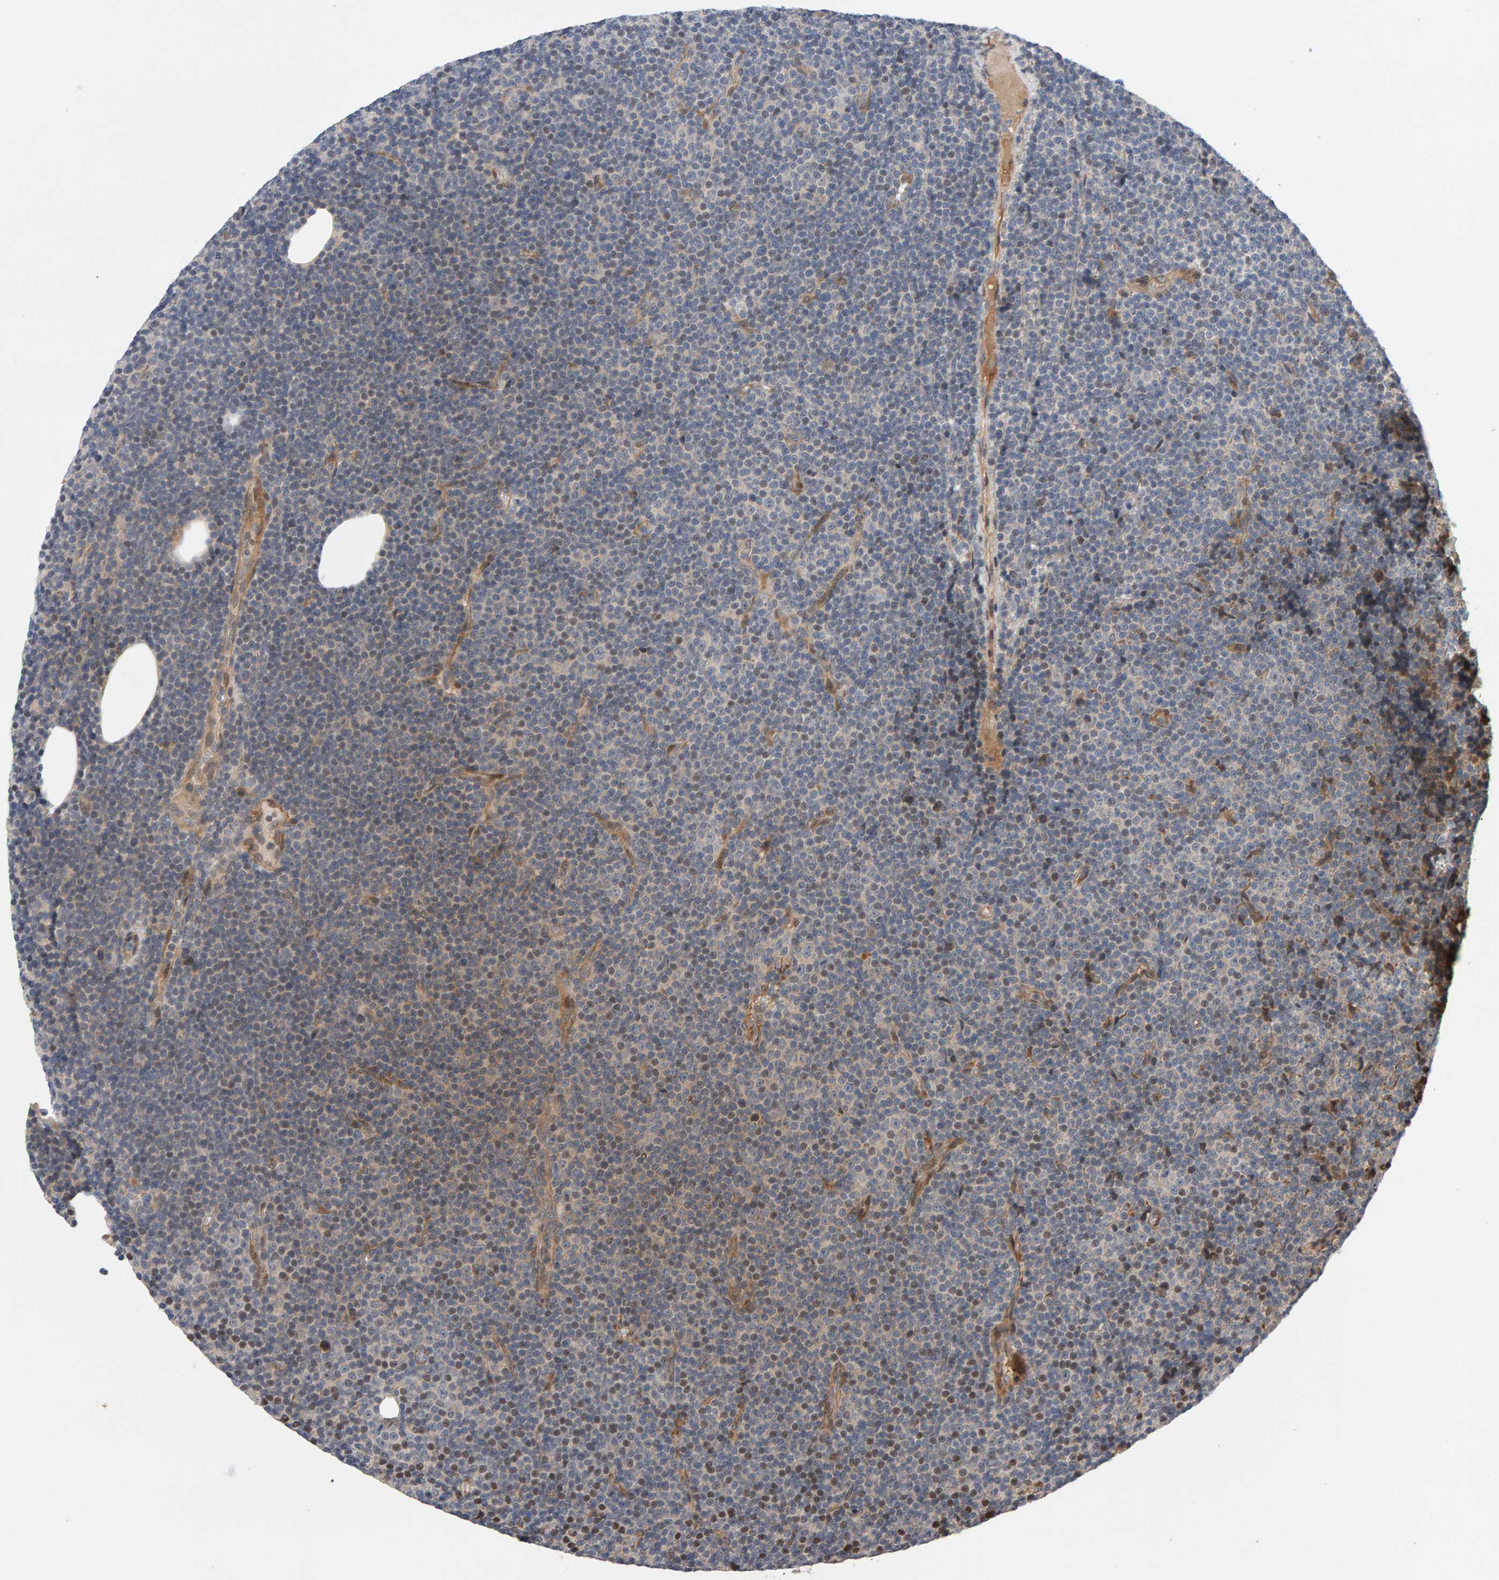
{"staining": {"intensity": "weak", "quantity": "25%-75%", "location": "nuclear"}, "tissue": "lymphoma", "cell_type": "Tumor cells", "image_type": "cancer", "snomed": [{"axis": "morphology", "description": "Malignant lymphoma, non-Hodgkin's type, Low grade"}, {"axis": "topography", "description": "Lymph node"}], "caption": "A high-resolution micrograph shows immunohistochemistry staining of lymphoma, which exhibits weak nuclear staining in approximately 25%-75% of tumor cells.", "gene": "LZTS1", "patient": {"sex": "female", "age": 67}}